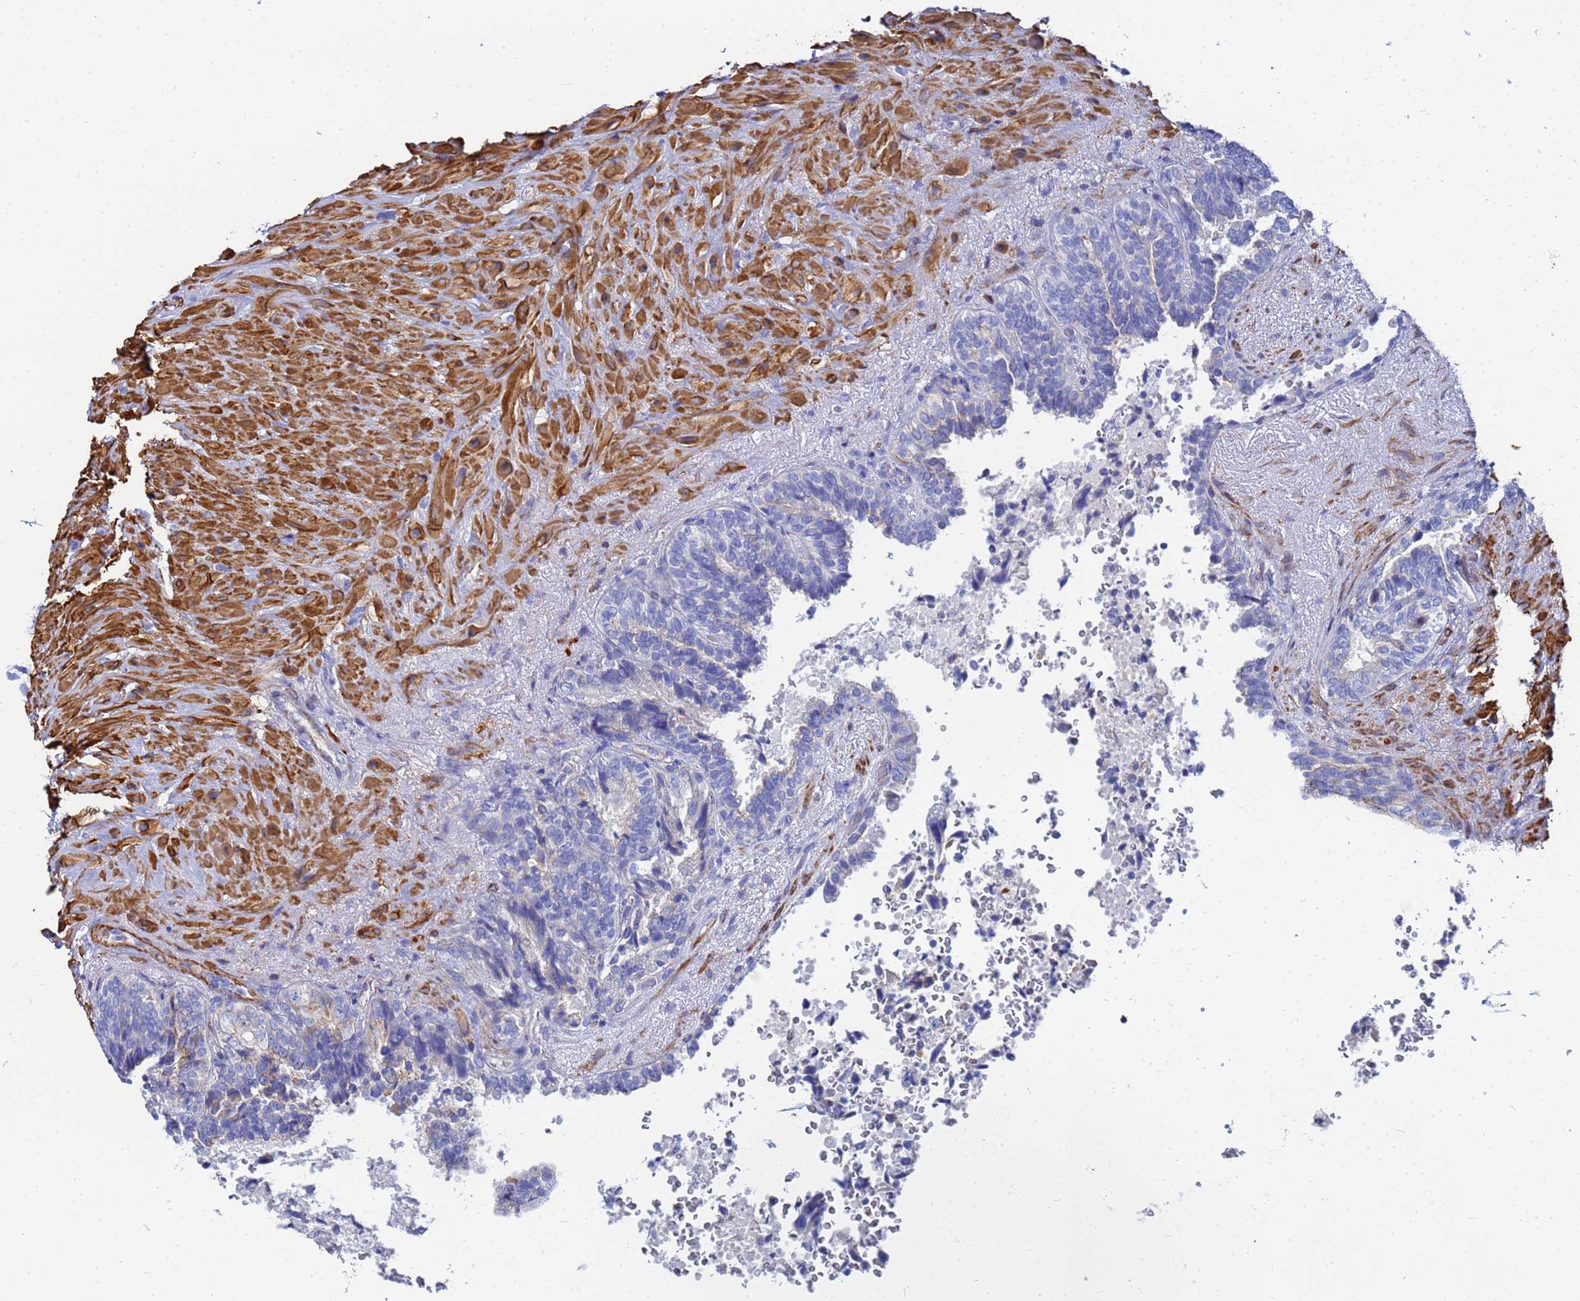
{"staining": {"intensity": "negative", "quantity": "none", "location": "none"}, "tissue": "seminal vesicle", "cell_type": "Glandular cells", "image_type": "normal", "snomed": [{"axis": "morphology", "description": "Normal tissue, NOS"}, {"axis": "topography", "description": "Seminal veicle"}, {"axis": "topography", "description": "Peripheral nerve tissue"}], "caption": "Benign seminal vesicle was stained to show a protein in brown. There is no significant staining in glandular cells.", "gene": "RAB39A", "patient": {"sex": "male", "age": 63}}